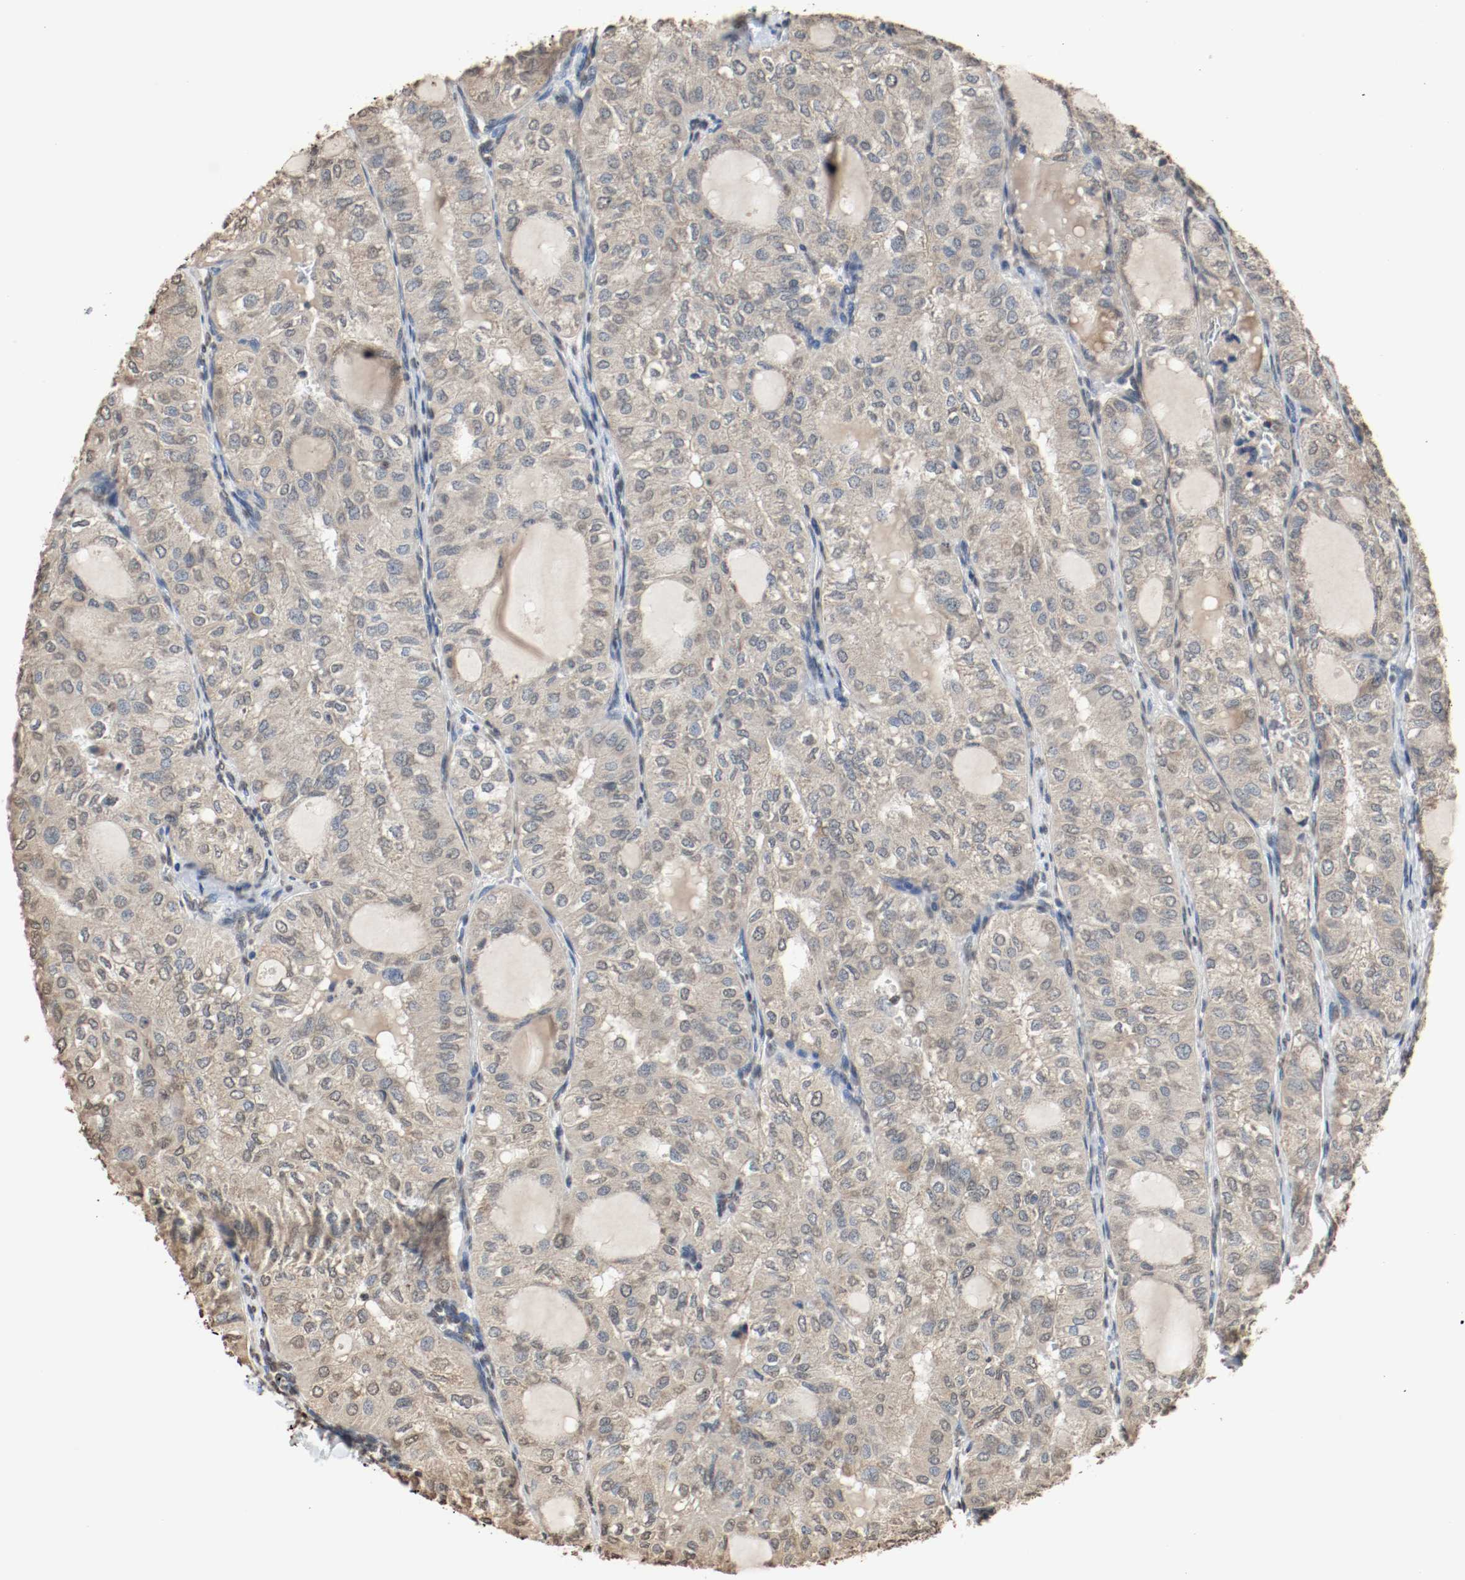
{"staining": {"intensity": "weak", "quantity": ">75%", "location": "cytoplasmic/membranous"}, "tissue": "thyroid cancer", "cell_type": "Tumor cells", "image_type": "cancer", "snomed": [{"axis": "morphology", "description": "Follicular adenoma carcinoma, NOS"}, {"axis": "topography", "description": "Thyroid gland"}], "caption": "Follicular adenoma carcinoma (thyroid) stained with IHC demonstrates weak cytoplasmic/membranous staining in approximately >75% of tumor cells. Immunohistochemistry stains the protein in brown and the nuclei are stained blue.", "gene": "RTN4", "patient": {"sex": "male", "age": 75}}